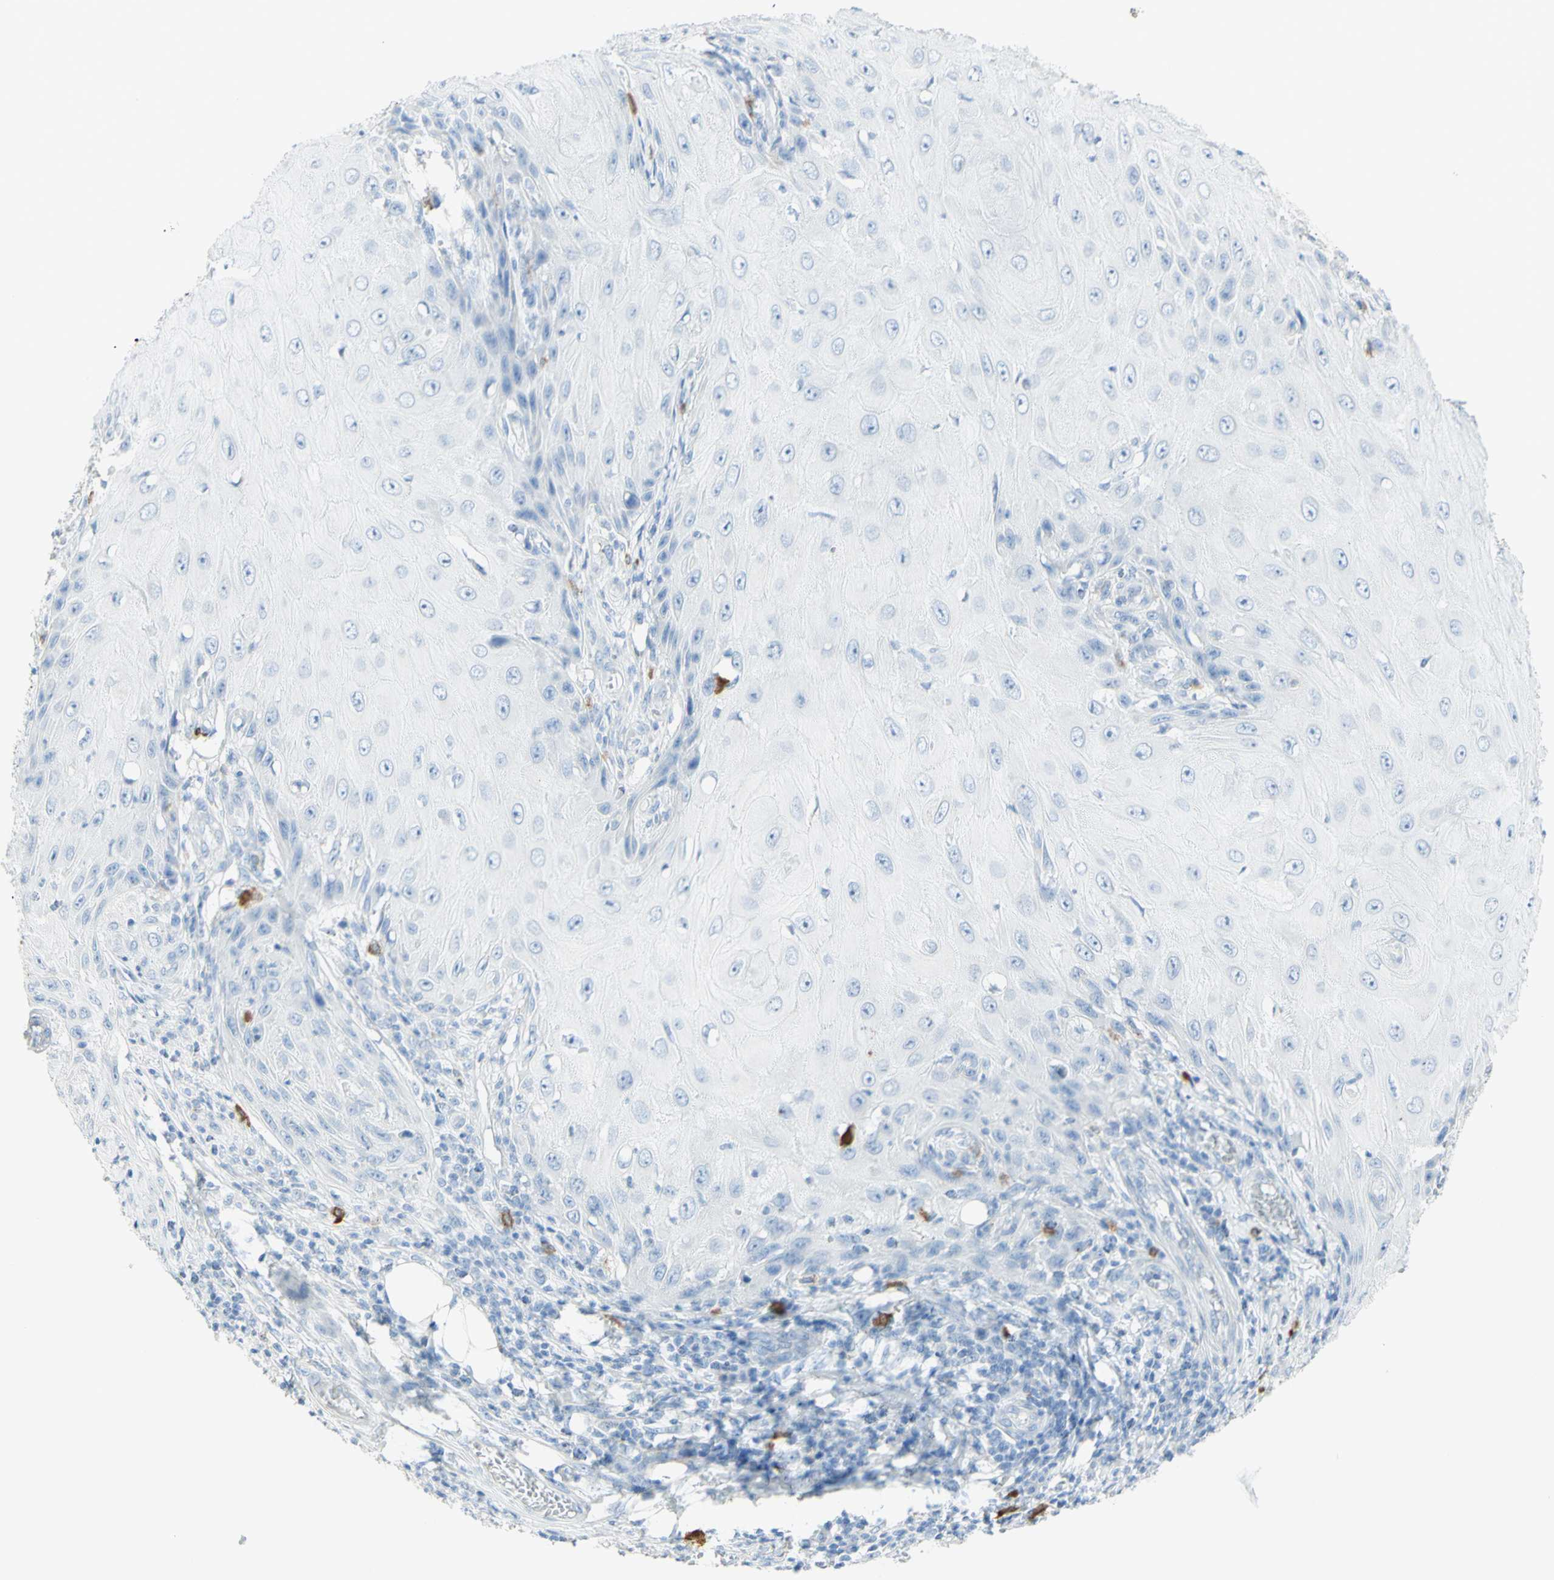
{"staining": {"intensity": "negative", "quantity": "none", "location": "none"}, "tissue": "skin cancer", "cell_type": "Tumor cells", "image_type": "cancer", "snomed": [{"axis": "morphology", "description": "Squamous cell carcinoma, NOS"}, {"axis": "topography", "description": "Skin"}], "caption": "This histopathology image is of skin cancer stained with immunohistochemistry to label a protein in brown with the nuclei are counter-stained blue. There is no staining in tumor cells. (Brightfield microscopy of DAB immunohistochemistry at high magnification).", "gene": "LETM1", "patient": {"sex": "female", "age": 73}}